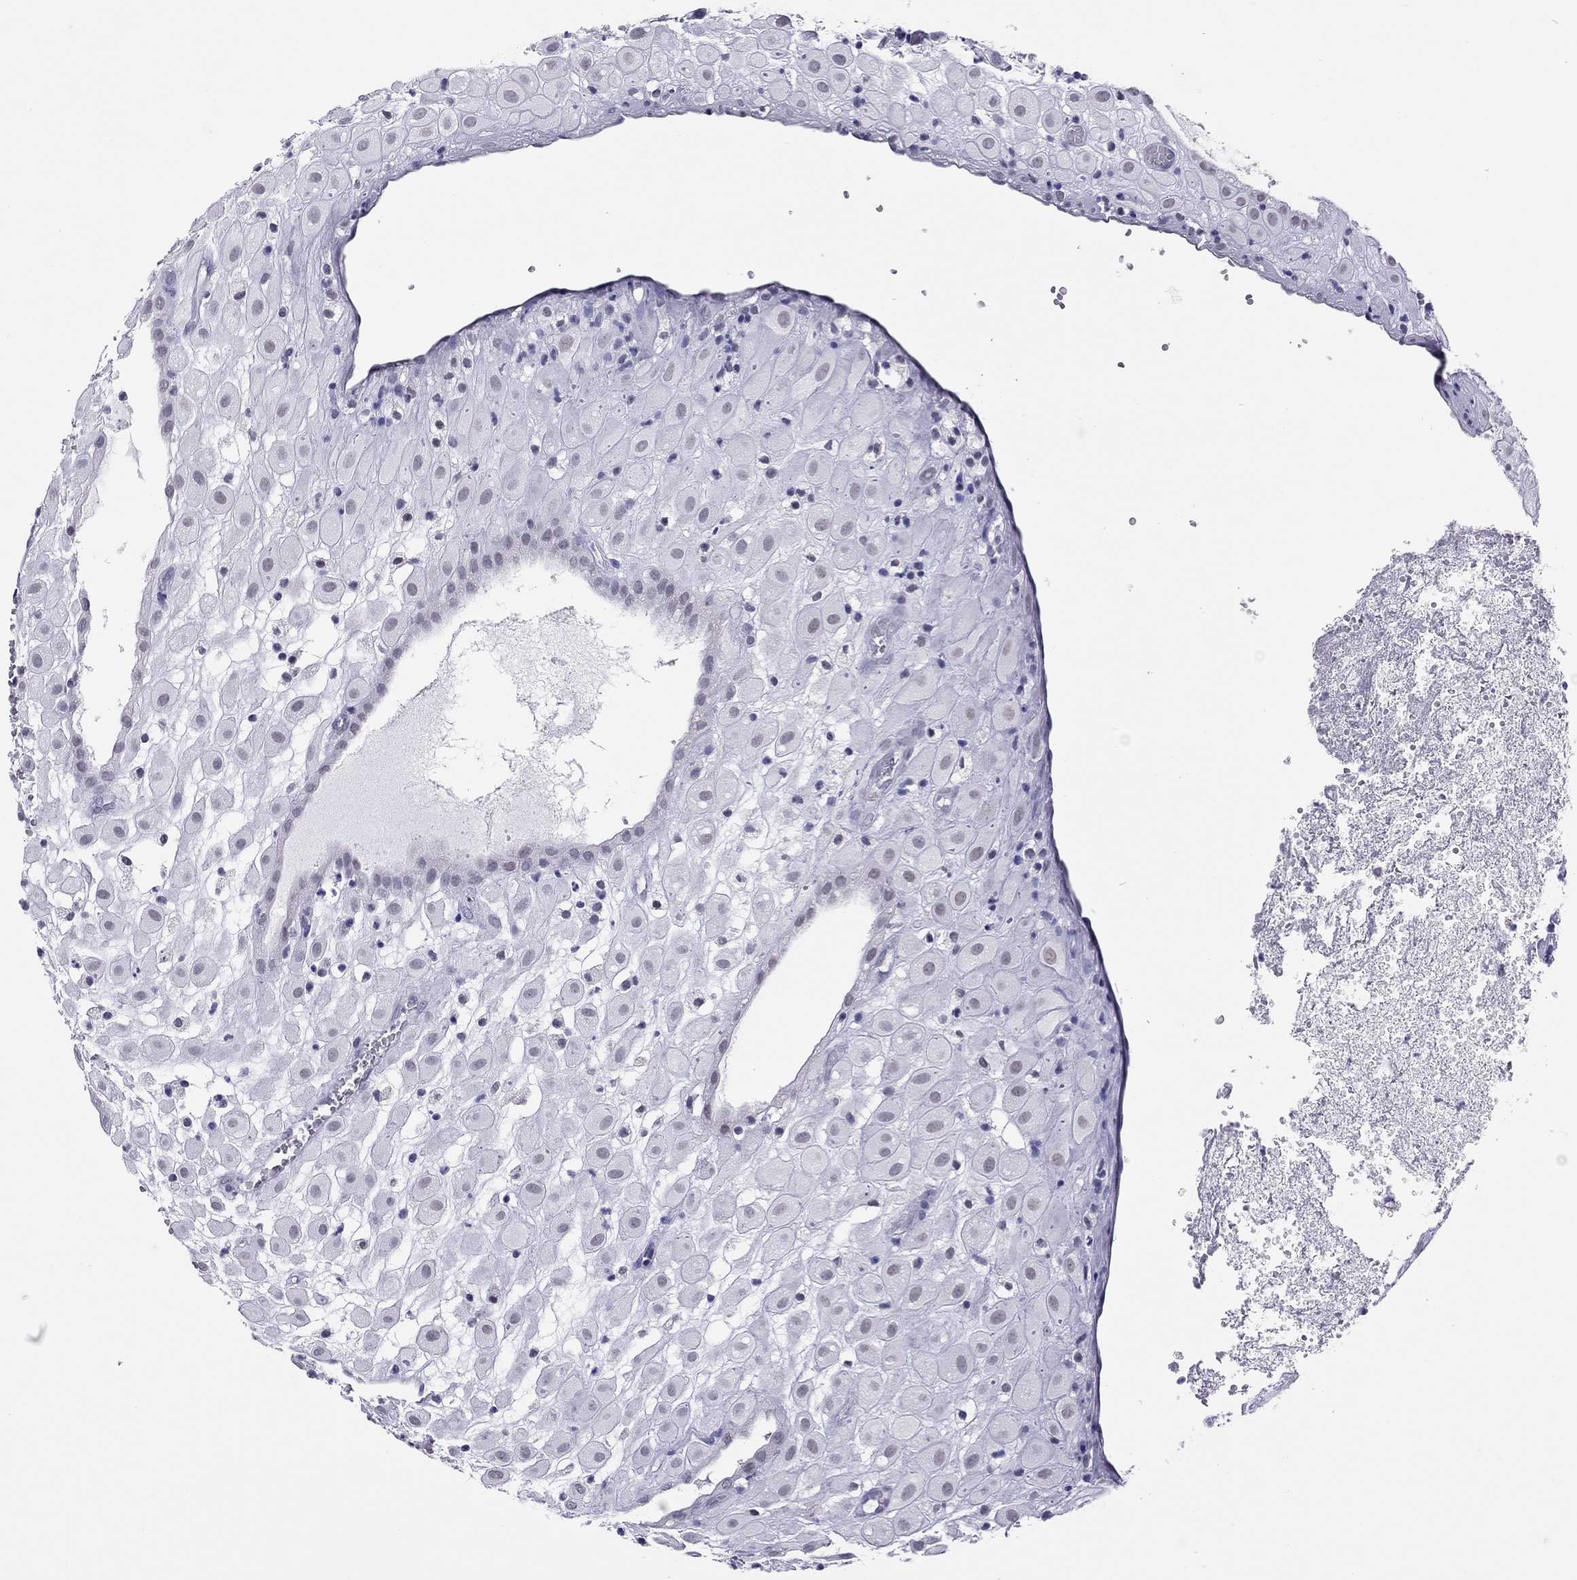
{"staining": {"intensity": "negative", "quantity": "none", "location": "none"}, "tissue": "placenta", "cell_type": "Decidual cells", "image_type": "normal", "snomed": [{"axis": "morphology", "description": "Normal tissue, NOS"}, {"axis": "topography", "description": "Placenta"}], "caption": "DAB (3,3'-diaminobenzidine) immunohistochemical staining of unremarkable placenta reveals no significant positivity in decidual cells.", "gene": "JHY", "patient": {"sex": "female", "age": 24}}